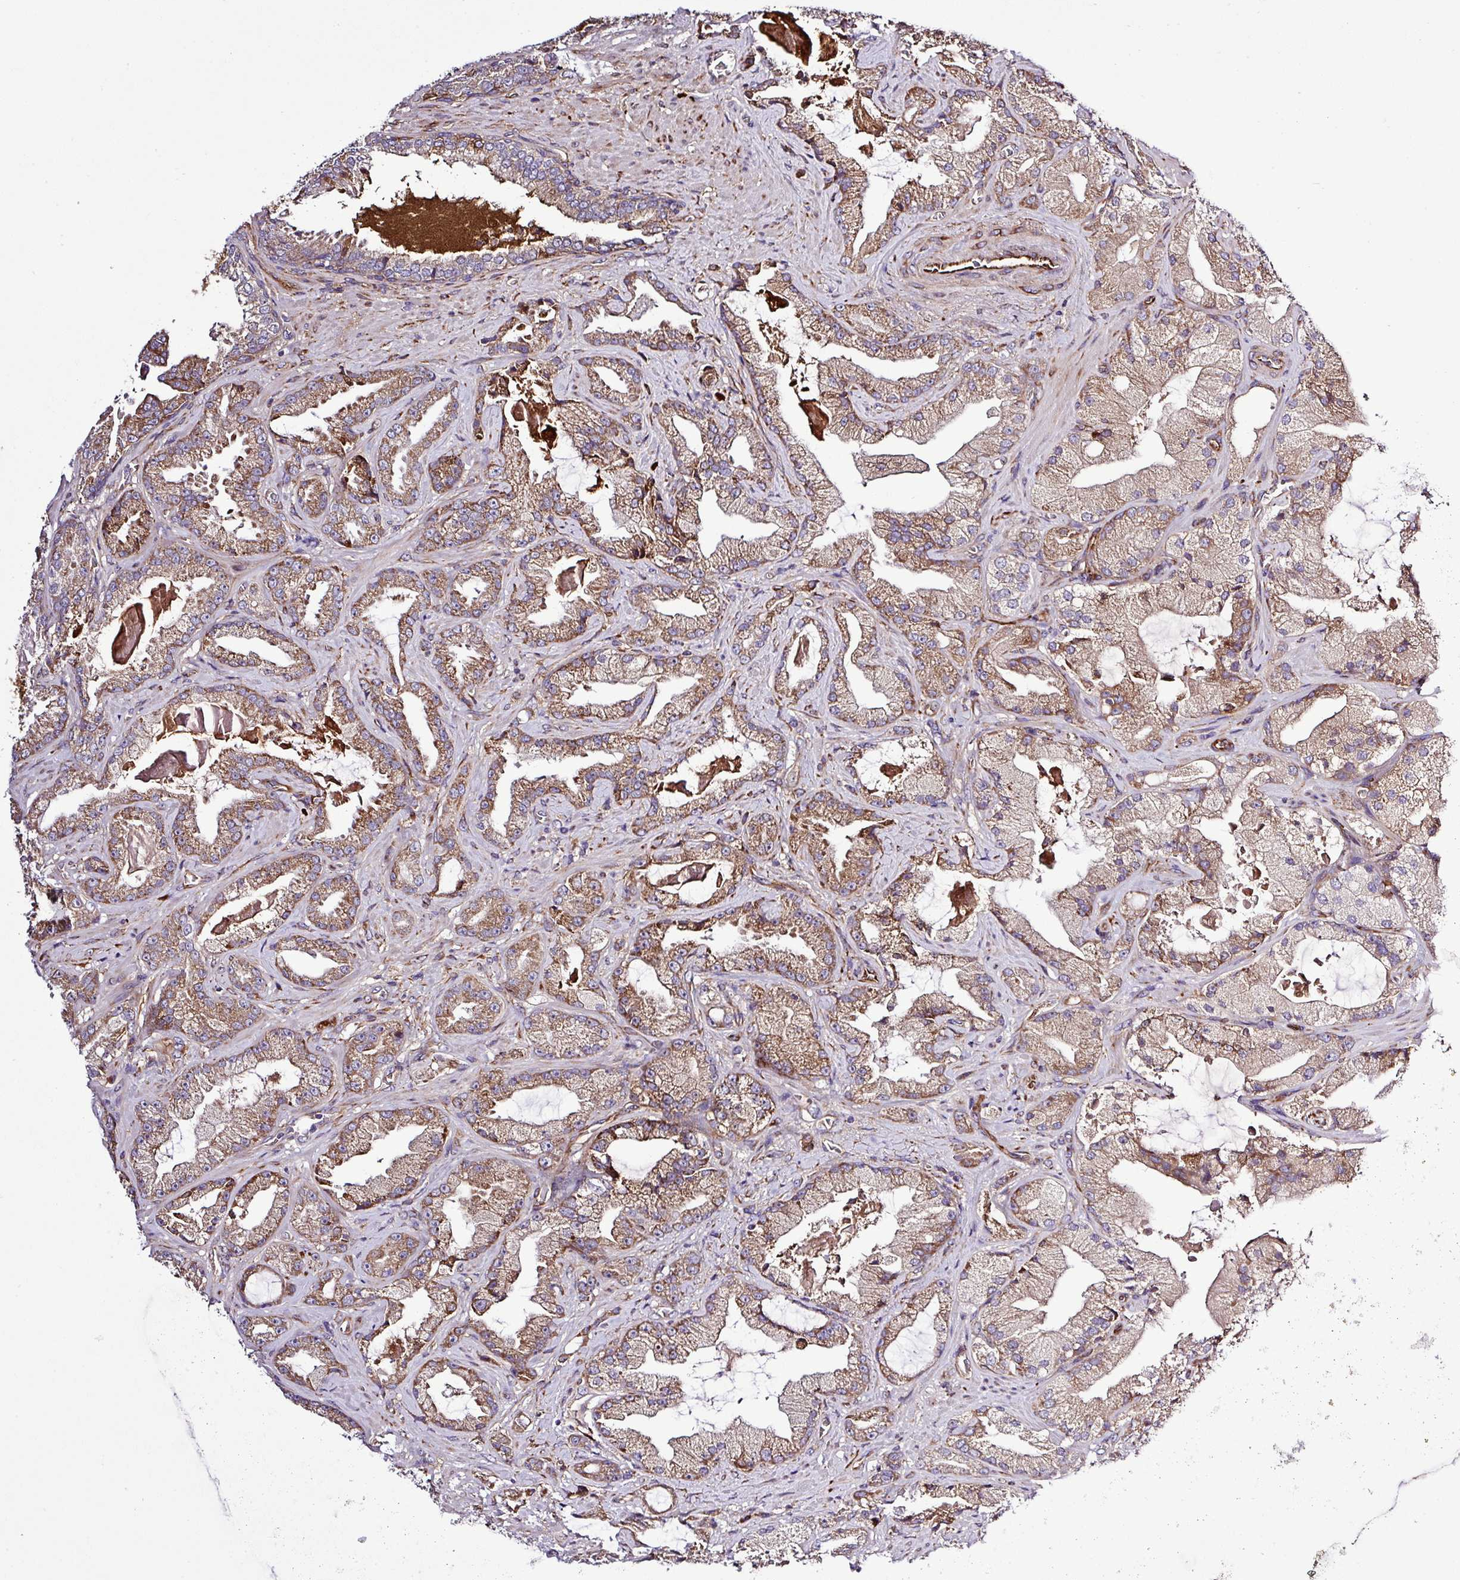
{"staining": {"intensity": "moderate", "quantity": ">75%", "location": "cytoplasmic/membranous"}, "tissue": "prostate cancer", "cell_type": "Tumor cells", "image_type": "cancer", "snomed": [{"axis": "morphology", "description": "Adenocarcinoma, High grade"}, {"axis": "topography", "description": "Prostate"}], "caption": "A micrograph showing moderate cytoplasmic/membranous positivity in about >75% of tumor cells in prostate high-grade adenocarcinoma, as visualized by brown immunohistochemical staining.", "gene": "CWH43", "patient": {"sex": "male", "age": 68}}